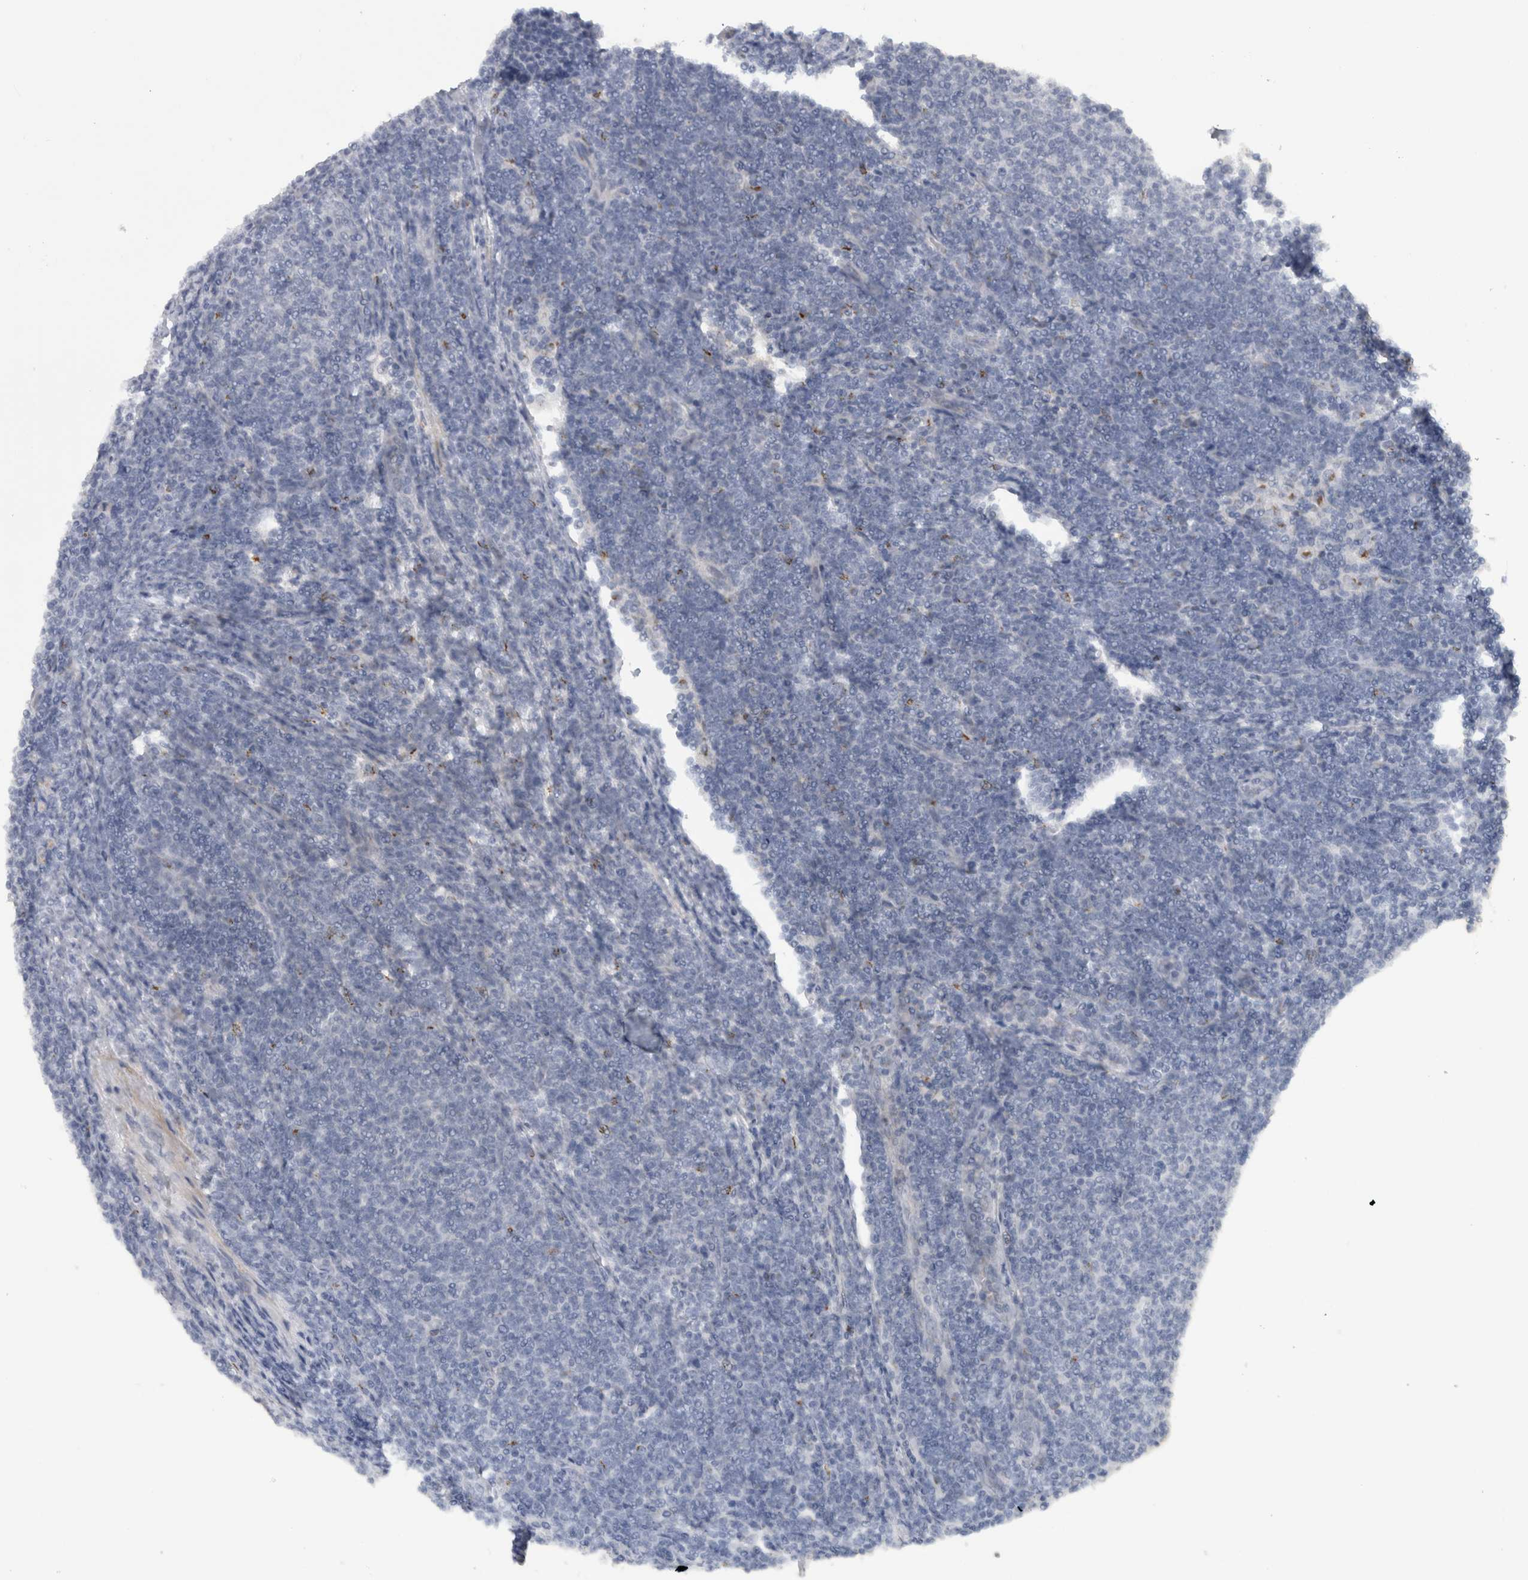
{"staining": {"intensity": "negative", "quantity": "none", "location": "none"}, "tissue": "lymphoma", "cell_type": "Tumor cells", "image_type": "cancer", "snomed": [{"axis": "morphology", "description": "Malignant lymphoma, non-Hodgkin's type, Low grade"}, {"axis": "topography", "description": "Lymph node"}], "caption": "A high-resolution histopathology image shows IHC staining of low-grade malignant lymphoma, non-Hodgkin's type, which reveals no significant expression in tumor cells.", "gene": "MGAT1", "patient": {"sex": "male", "age": 66}}